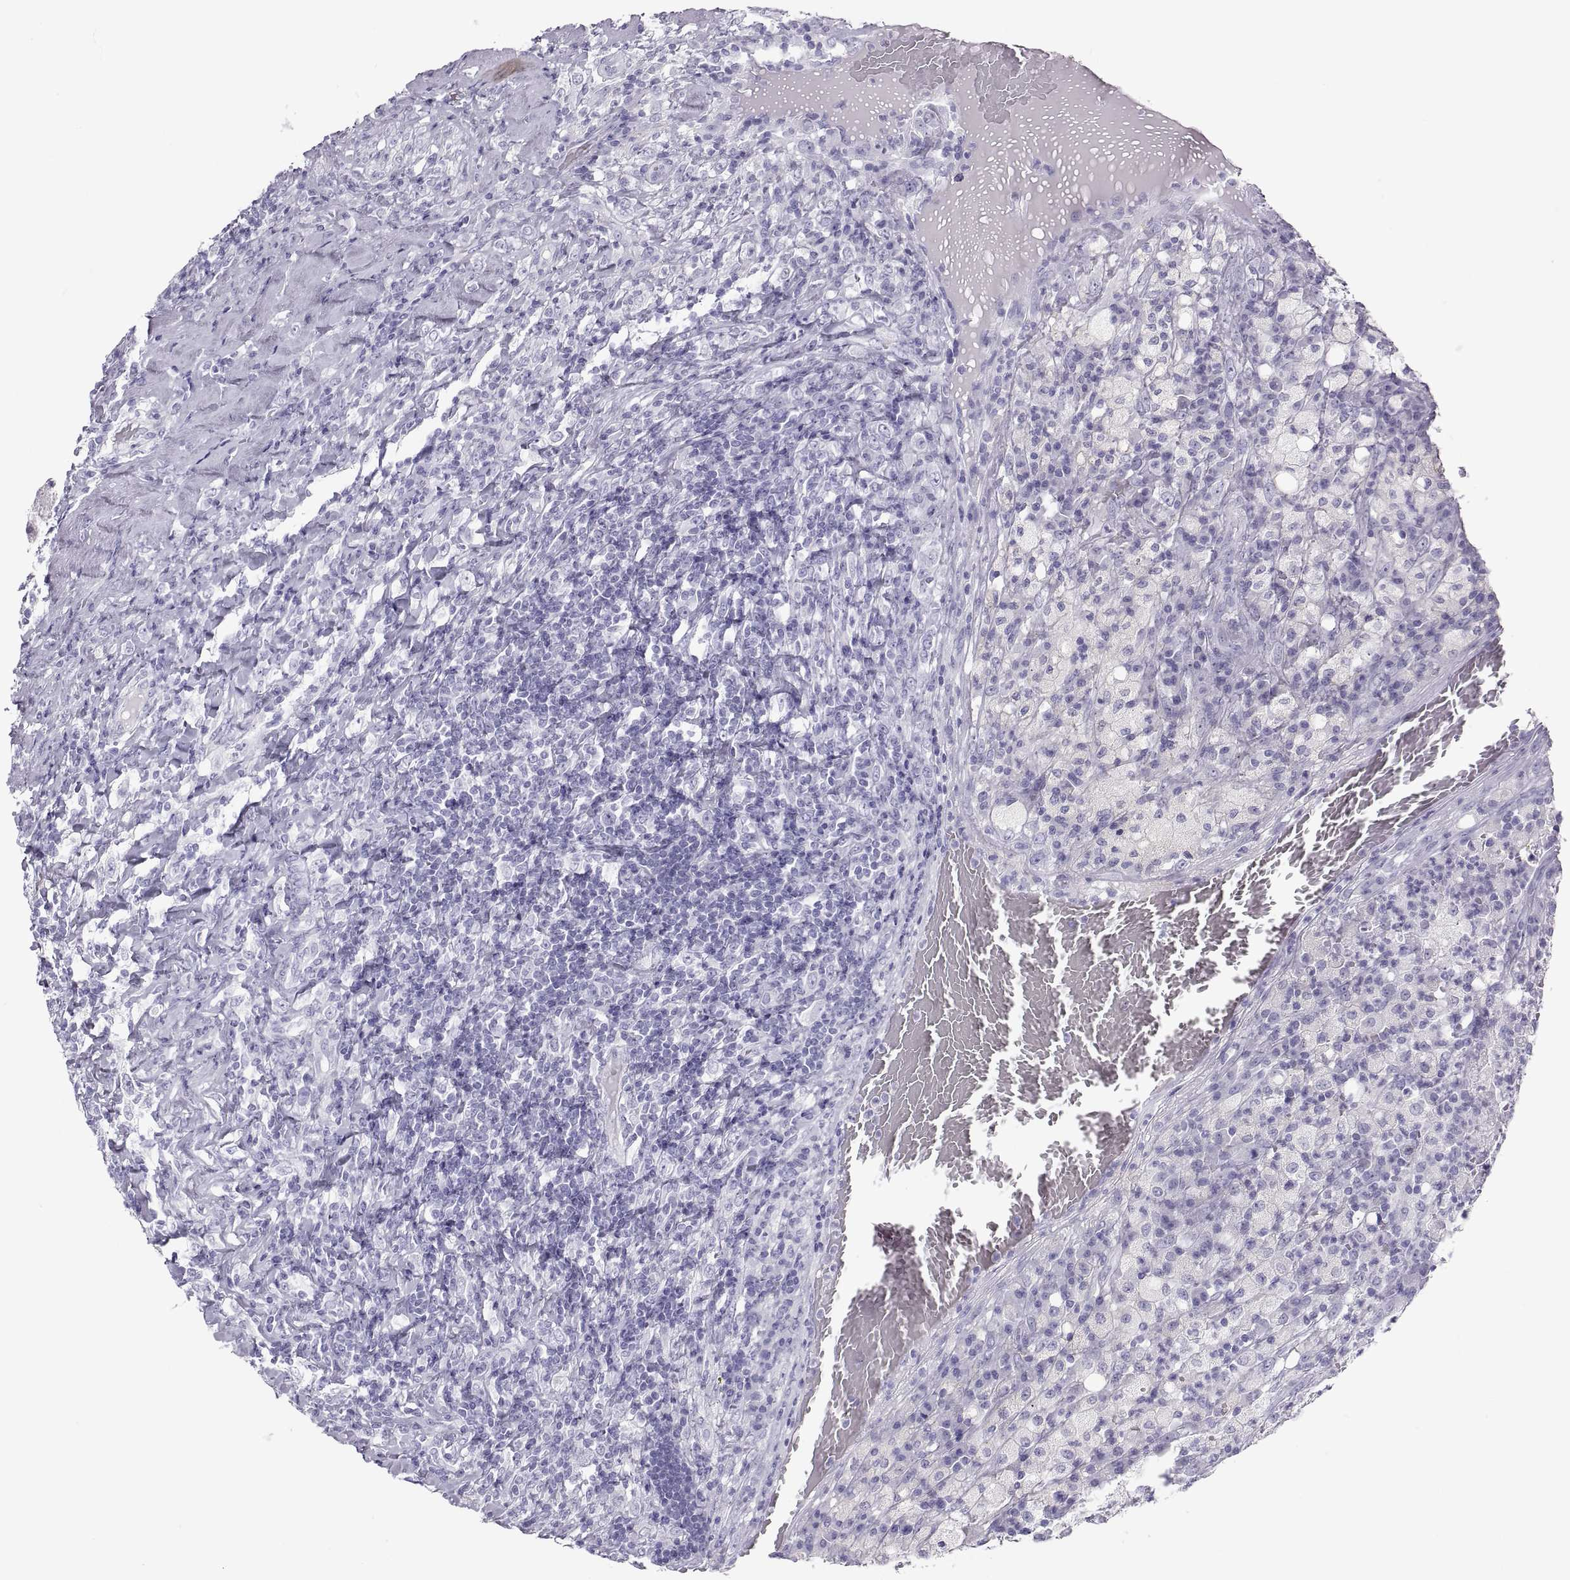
{"staining": {"intensity": "negative", "quantity": "none", "location": "none"}, "tissue": "testis cancer", "cell_type": "Tumor cells", "image_type": "cancer", "snomed": [{"axis": "morphology", "description": "Necrosis, NOS"}, {"axis": "morphology", "description": "Carcinoma, Embryonal, NOS"}, {"axis": "topography", "description": "Testis"}], "caption": "This photomicrograph is of testis cancer (embryonal carcinoma) stained with immunohistochemistry (IHC) to label a protein in brown with the nuclei are counter-stained blue. There is no expression in tumor cells.", "gene": "SEMG1", "patient": {"sex": "male", "age": 19}}